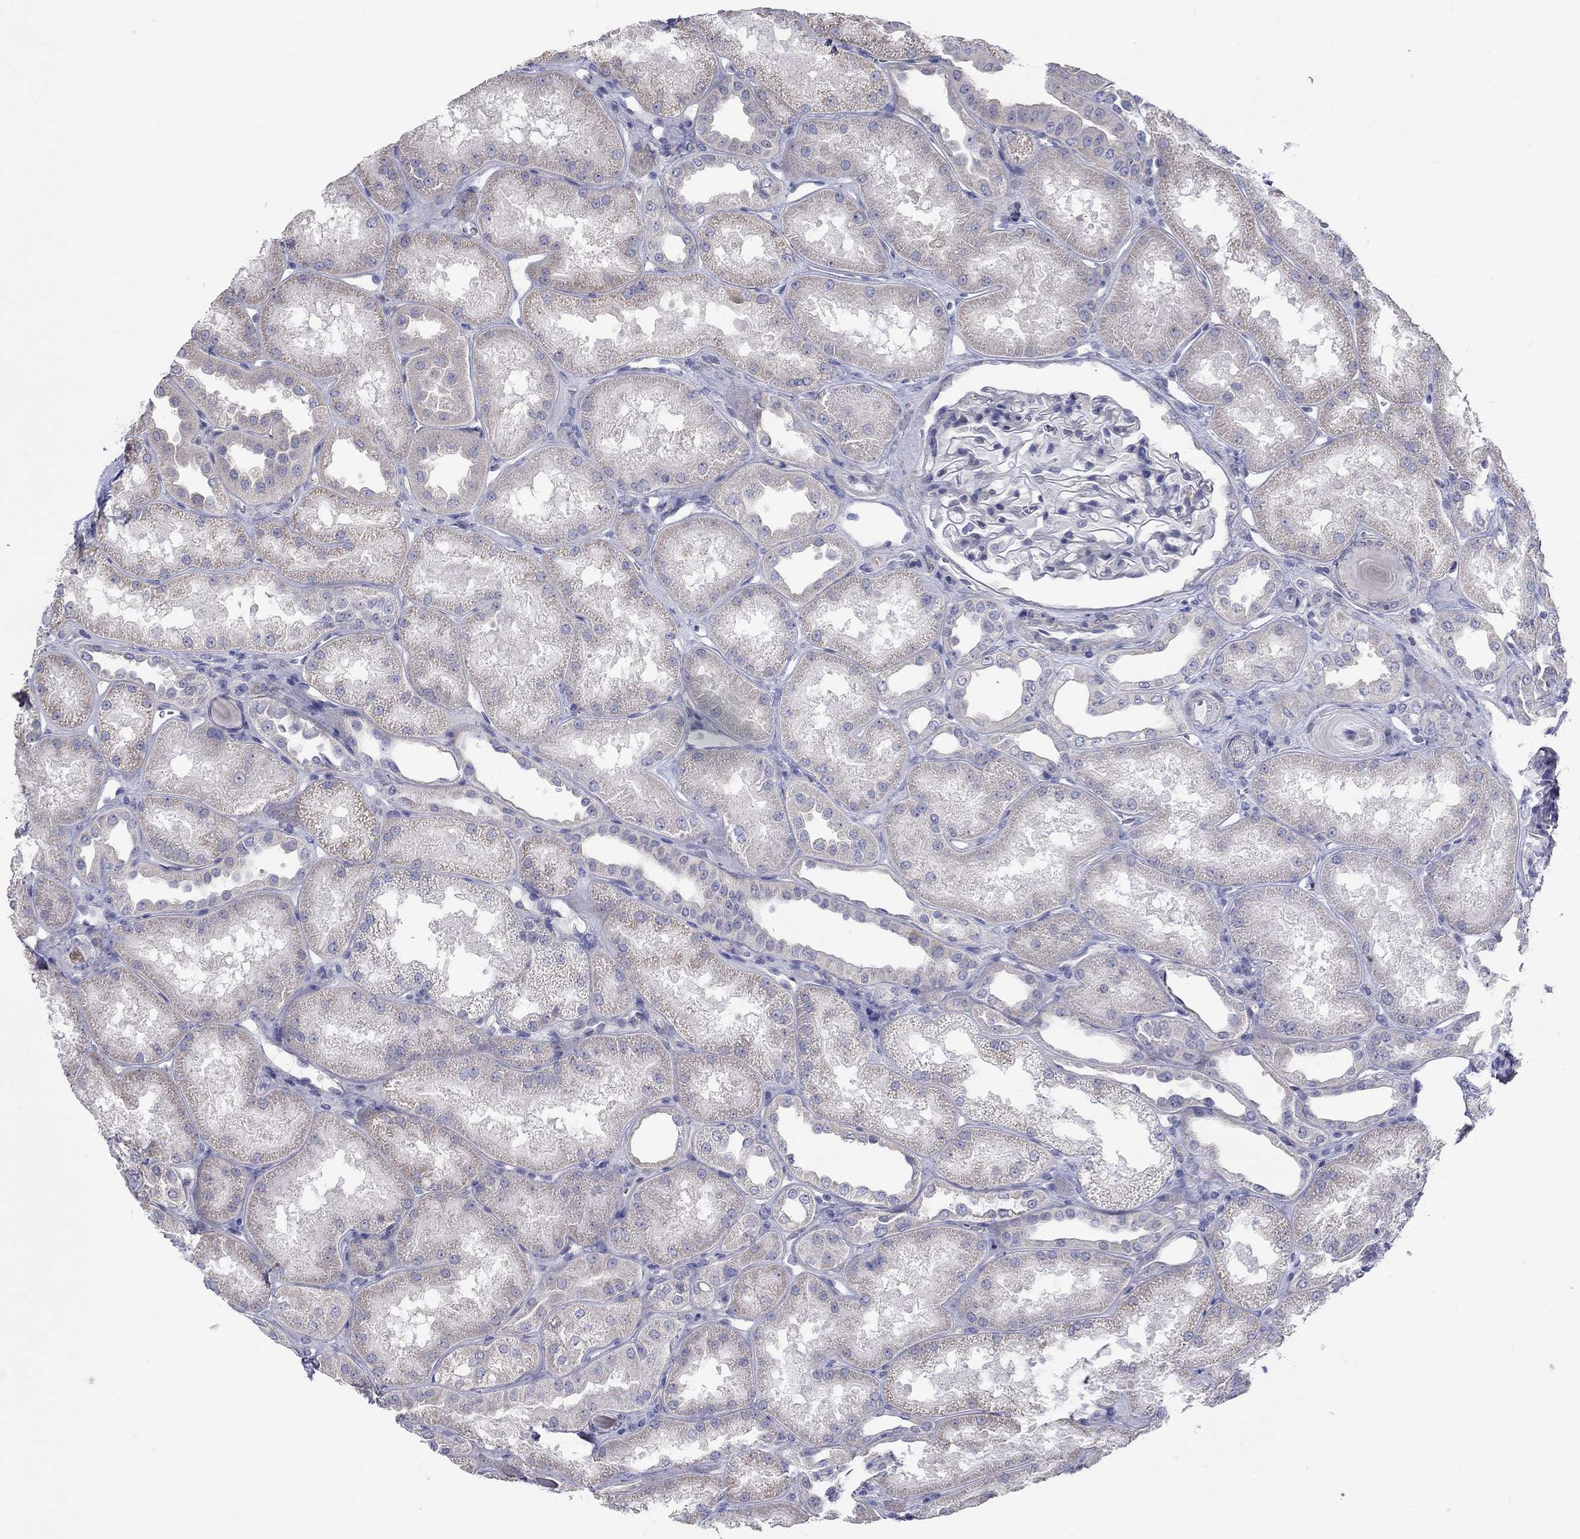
{"staining": {"intensity": "negative", "quantity": "none", "location": "none"}, "tissue": "kidney", "cell_type": "Cells in glomeruli", "image_type": "normal", "snomed": [{"axis": "morphology", "description": "Normal tissue, NOS"}, {"axis": "topography", "description": "Kidney"}], "caption": "DAB immunohistochemical staining of normal human kidney shows no significant staining in cells in glomeruli.", "gene": "PCDHGA10", "patient": {"sex": "male", "age": 61}}